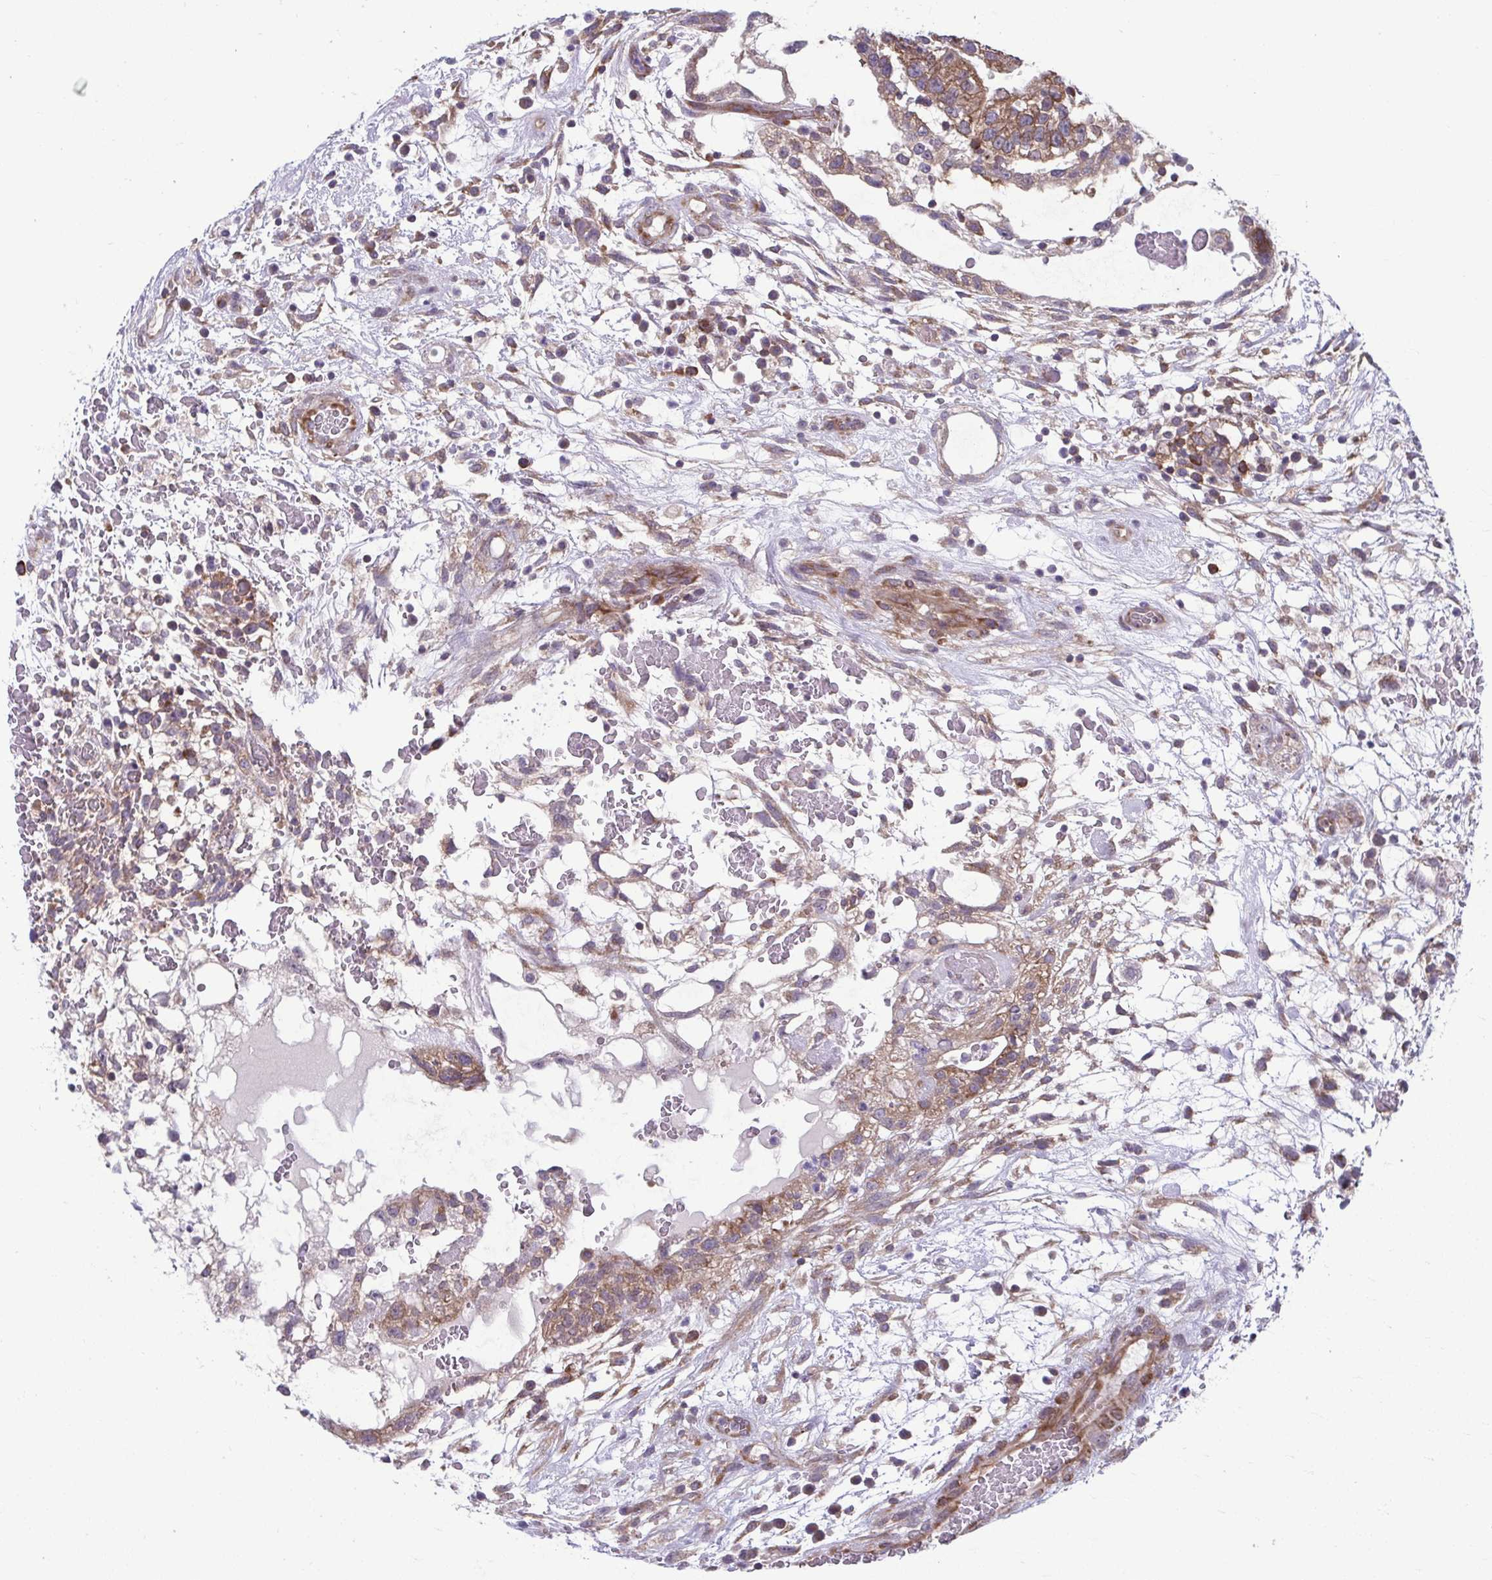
{"staining": {"intensity": "moderate", "quantity": ">75%", "location": "cytoplasmic/membranous"}, "tissue": "testis cancer", "cell_type": "Tumor cells", "image_type": "cancer", "snomed": [{"axis": "morphology", "description": "Normal tissue, NOS"}, {"axis": "morphology", "description": "Carcinoma, Embryonal, NOS"}, {"axis": "topography", "description": "Testis"}], "caption": "Immunohistochemical staining of embryonal carcinoma (testis) shows moderate cytoplasmic/membranous protein staining in about >75% of tumor cells.", "gene": "TMEM108", "patient": {"sex": "male", "age": 32}}